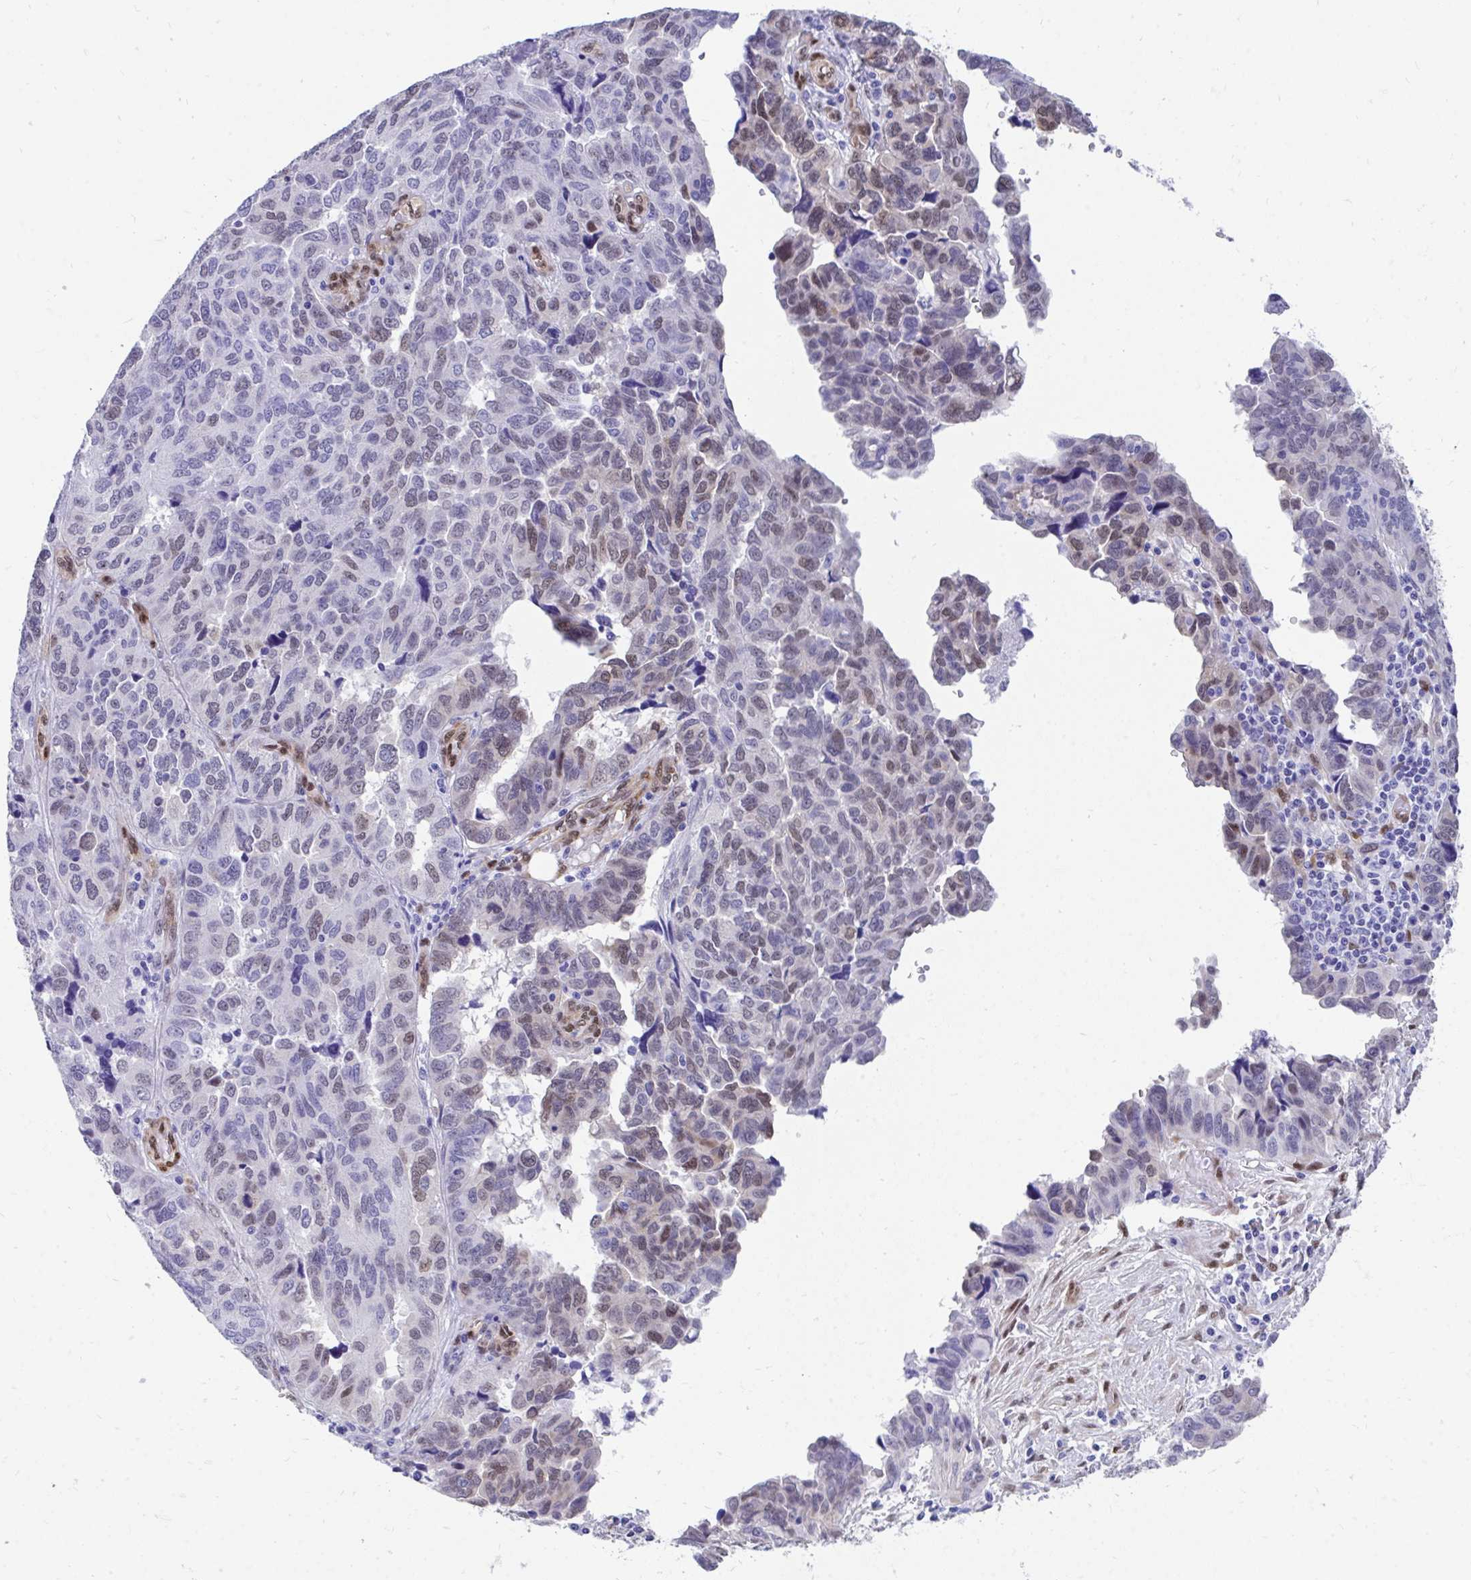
{"staining": {"intensity": "weak", "quantity": "<25%", "location": "nuclear"}, "tissue": "ovarian cancer", "cell_type": "Tumor cells", "image_type": "cancer", "snomed": [{"axis": "morphology", "description": "Cystadenocarcinoma, serous, NOS"}, {"axis": "topography", "description": "Ovary"}], "caption": "This is an immunohistochemistry (IHC) photomicrograph of human serous cystadenocarcinoma (ovarian). There is no positivity in tumor cells.", "gene": "RBPMS", "patient": {"sex": "female", "age": 64}}